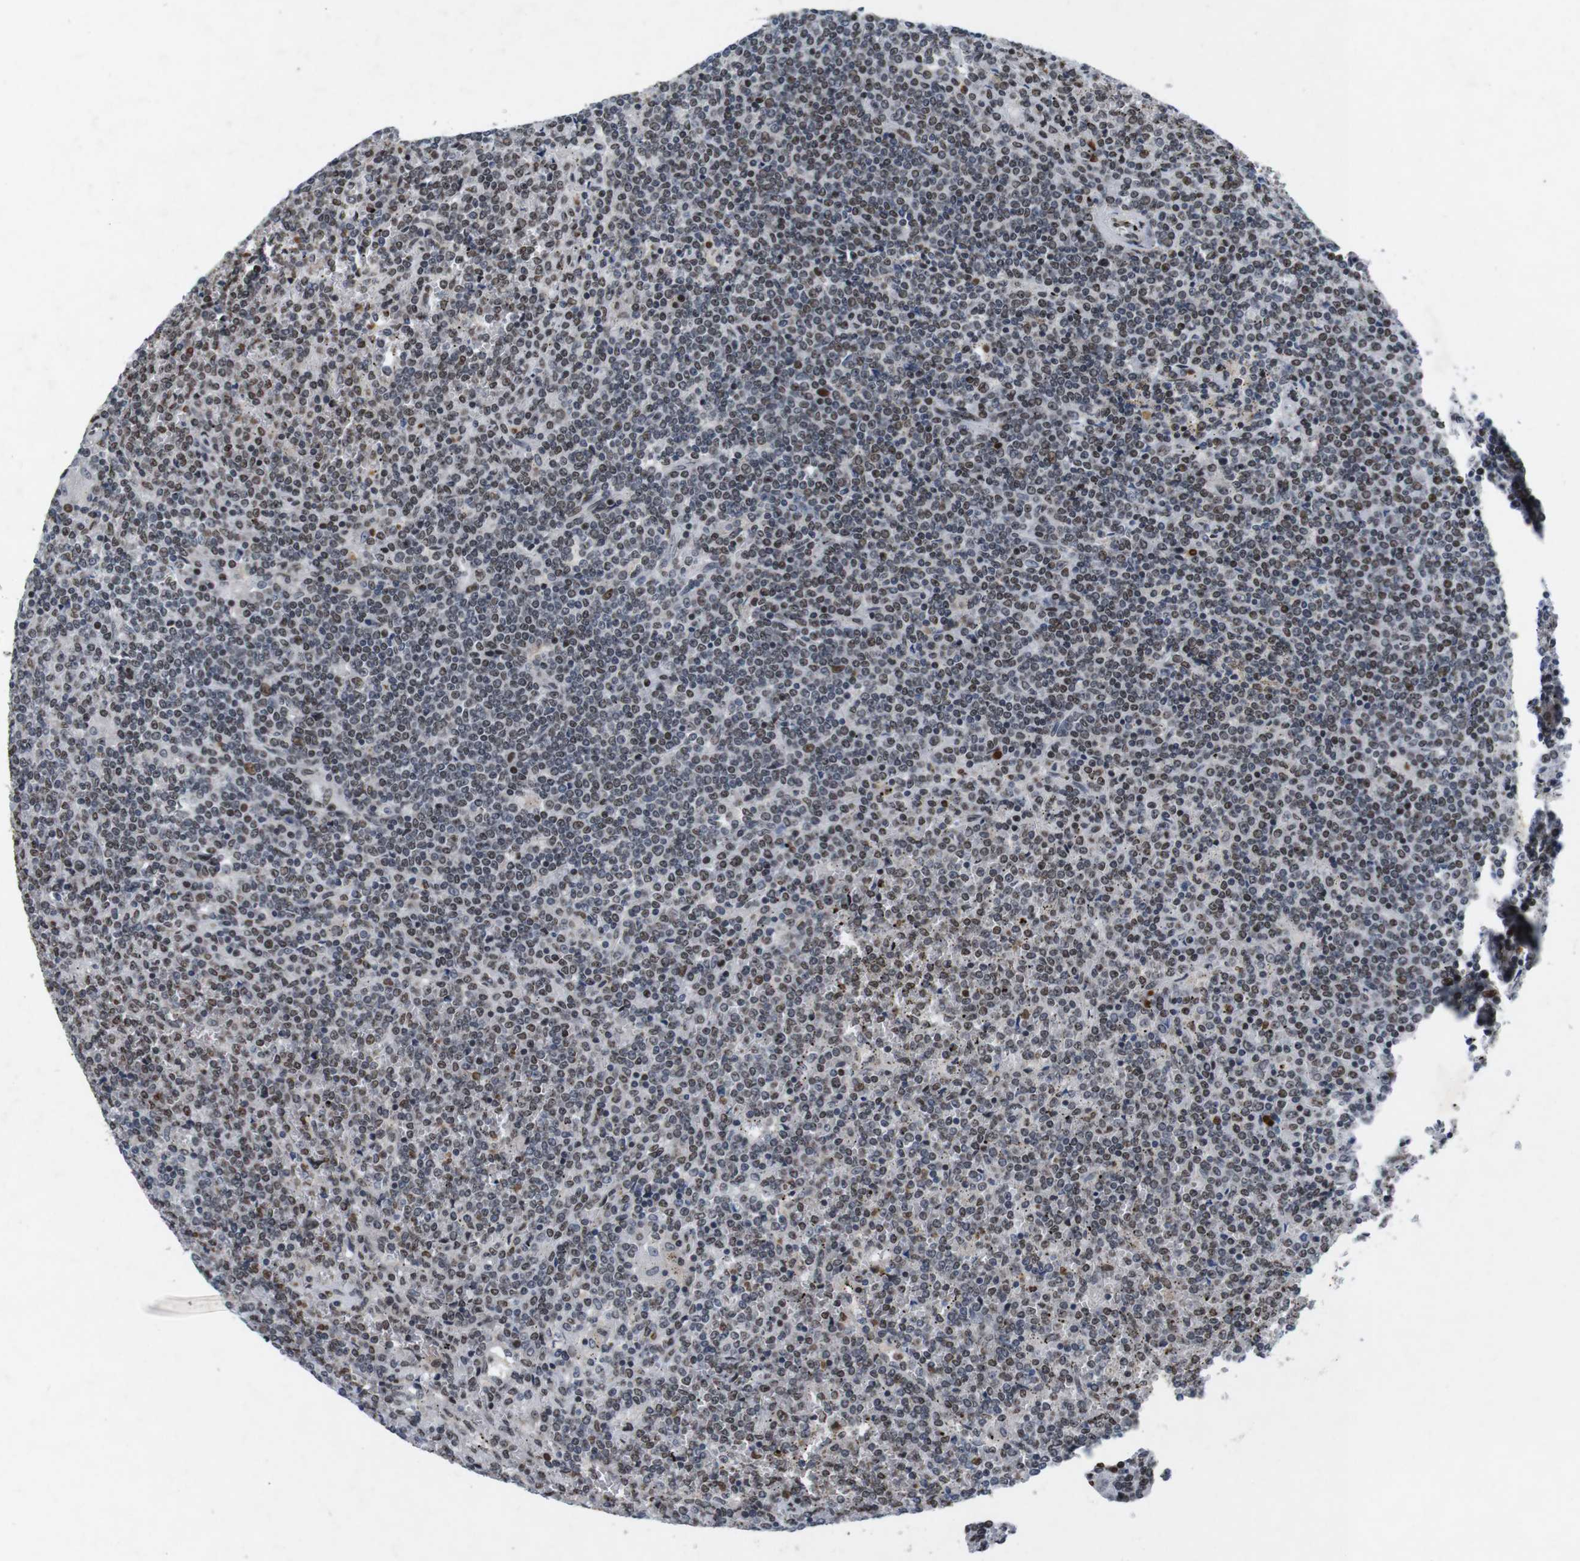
{"staining": {"intensity": "moderate", "quantity": "25%-75%", "location": "nuclear"}, "tissue": "lymphoma", "cell_type": "Tumor cells", "image_type": "cancer", "snomed": [{"axis": "morphology", "description": "Malignant lymphoma, non-Hodgkin's type, Low grade"}, {"axis": "topography", "description": "Spleen"}], "caption": "A photomicrograph of human malignant lymphoma, non-Hodgkin's type (low-grade) stained for a protein shows moderate nuclear brown staining in tumor cells.", "gene": "MAGEH1", "patient": {"sex": "female", "age": 19}}